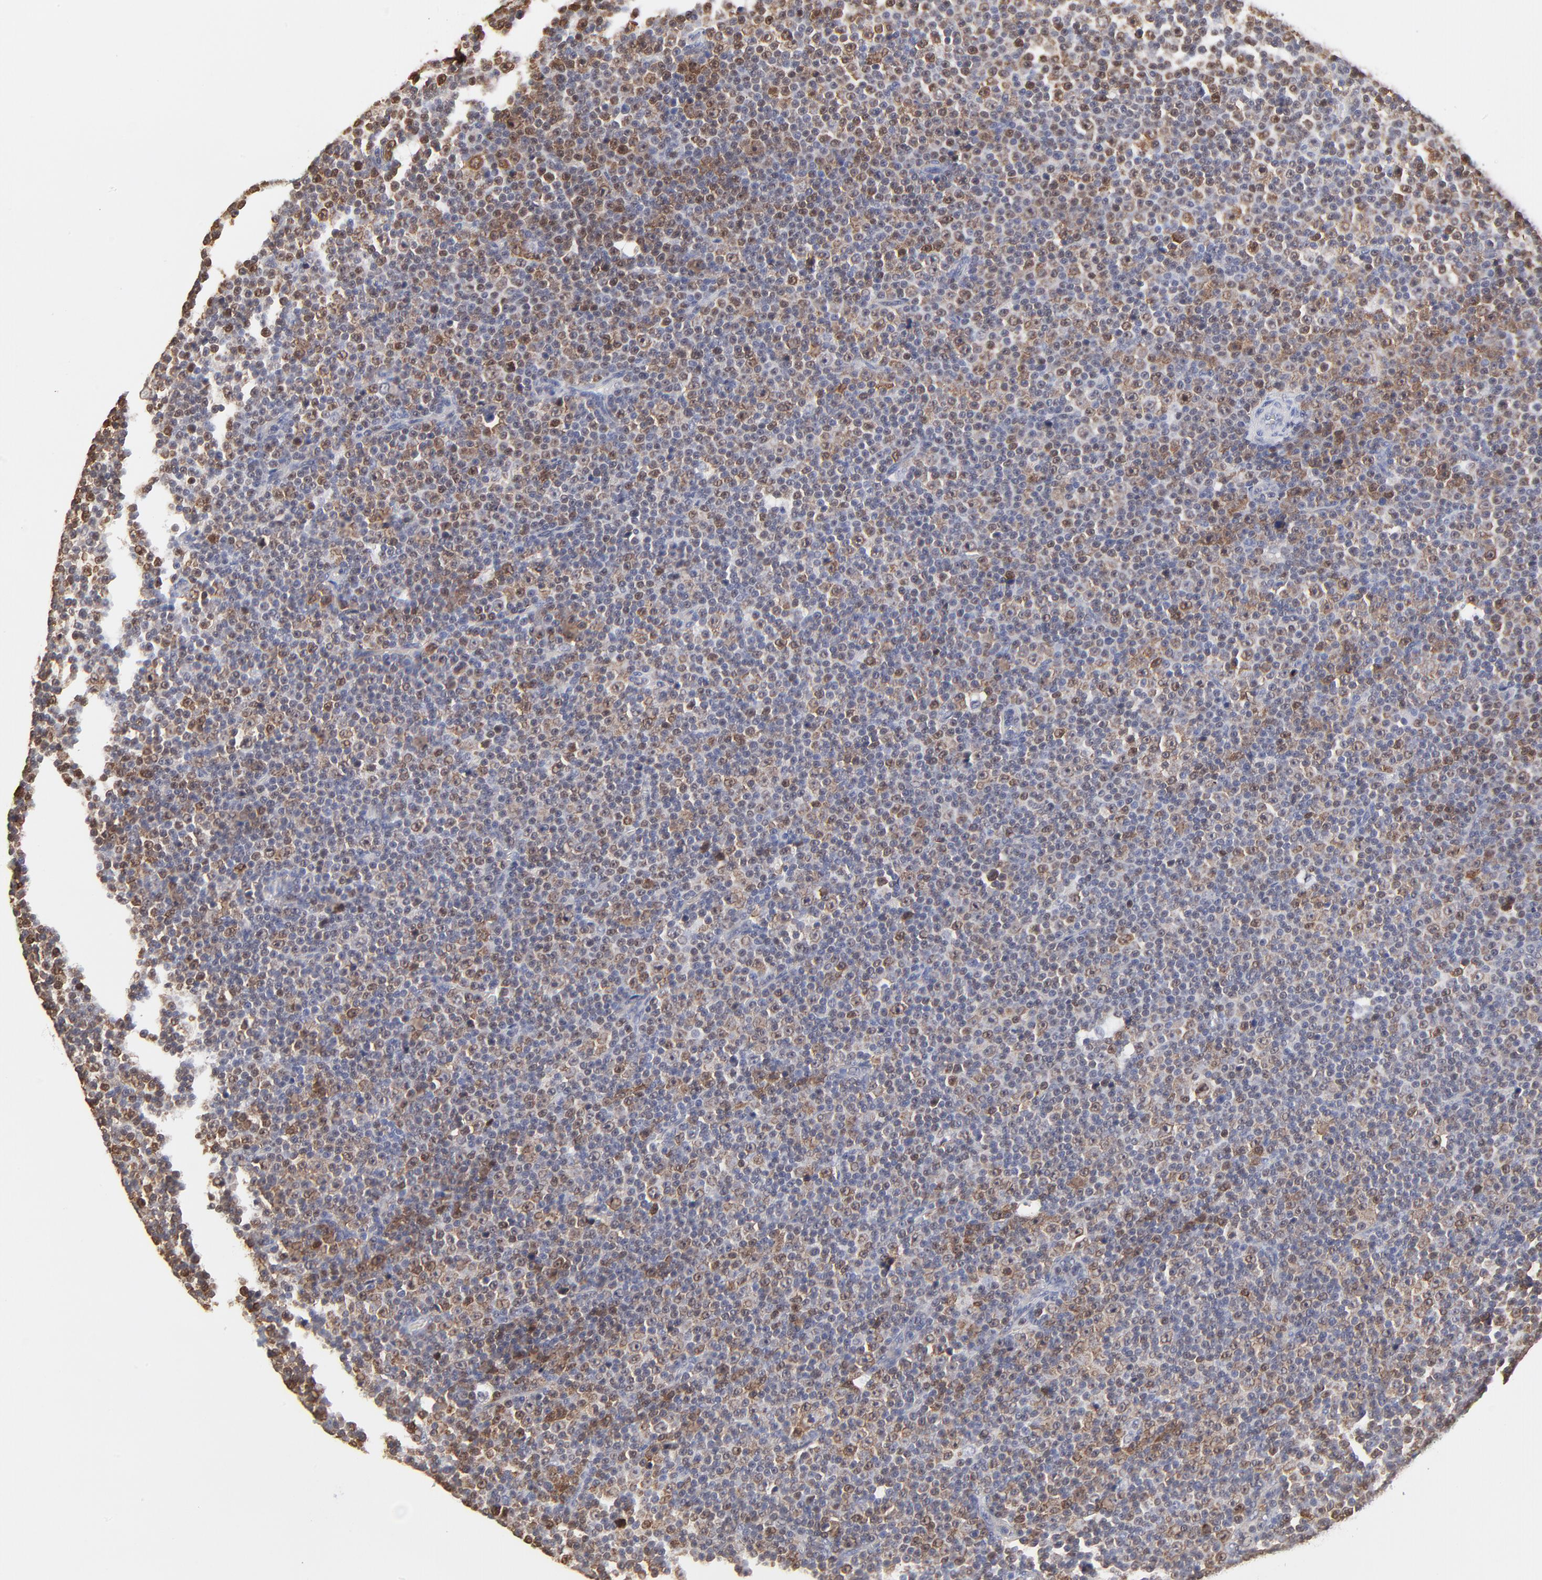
{"staining": {"intensity": "weak", "quantity": "<25%", "location": "cytoplasmic/membranous"}, "tissue": "lymphoma", "cell_type": "Tumor cells", "image_type": "cancer", "snomed": [{"axis": "morphology", "description": "Malignant lymphoma, non-Hodgkin's type, Low grade"}, {"axis": "topography", "description": "Lymph node"}], "caption": "Tumor cells are negative for protein expression in human low-grade malignant lymphoma, non-Hodgkin's type.", "gene": "CASP3", "patient": {"sex": "female", "age": 67}}